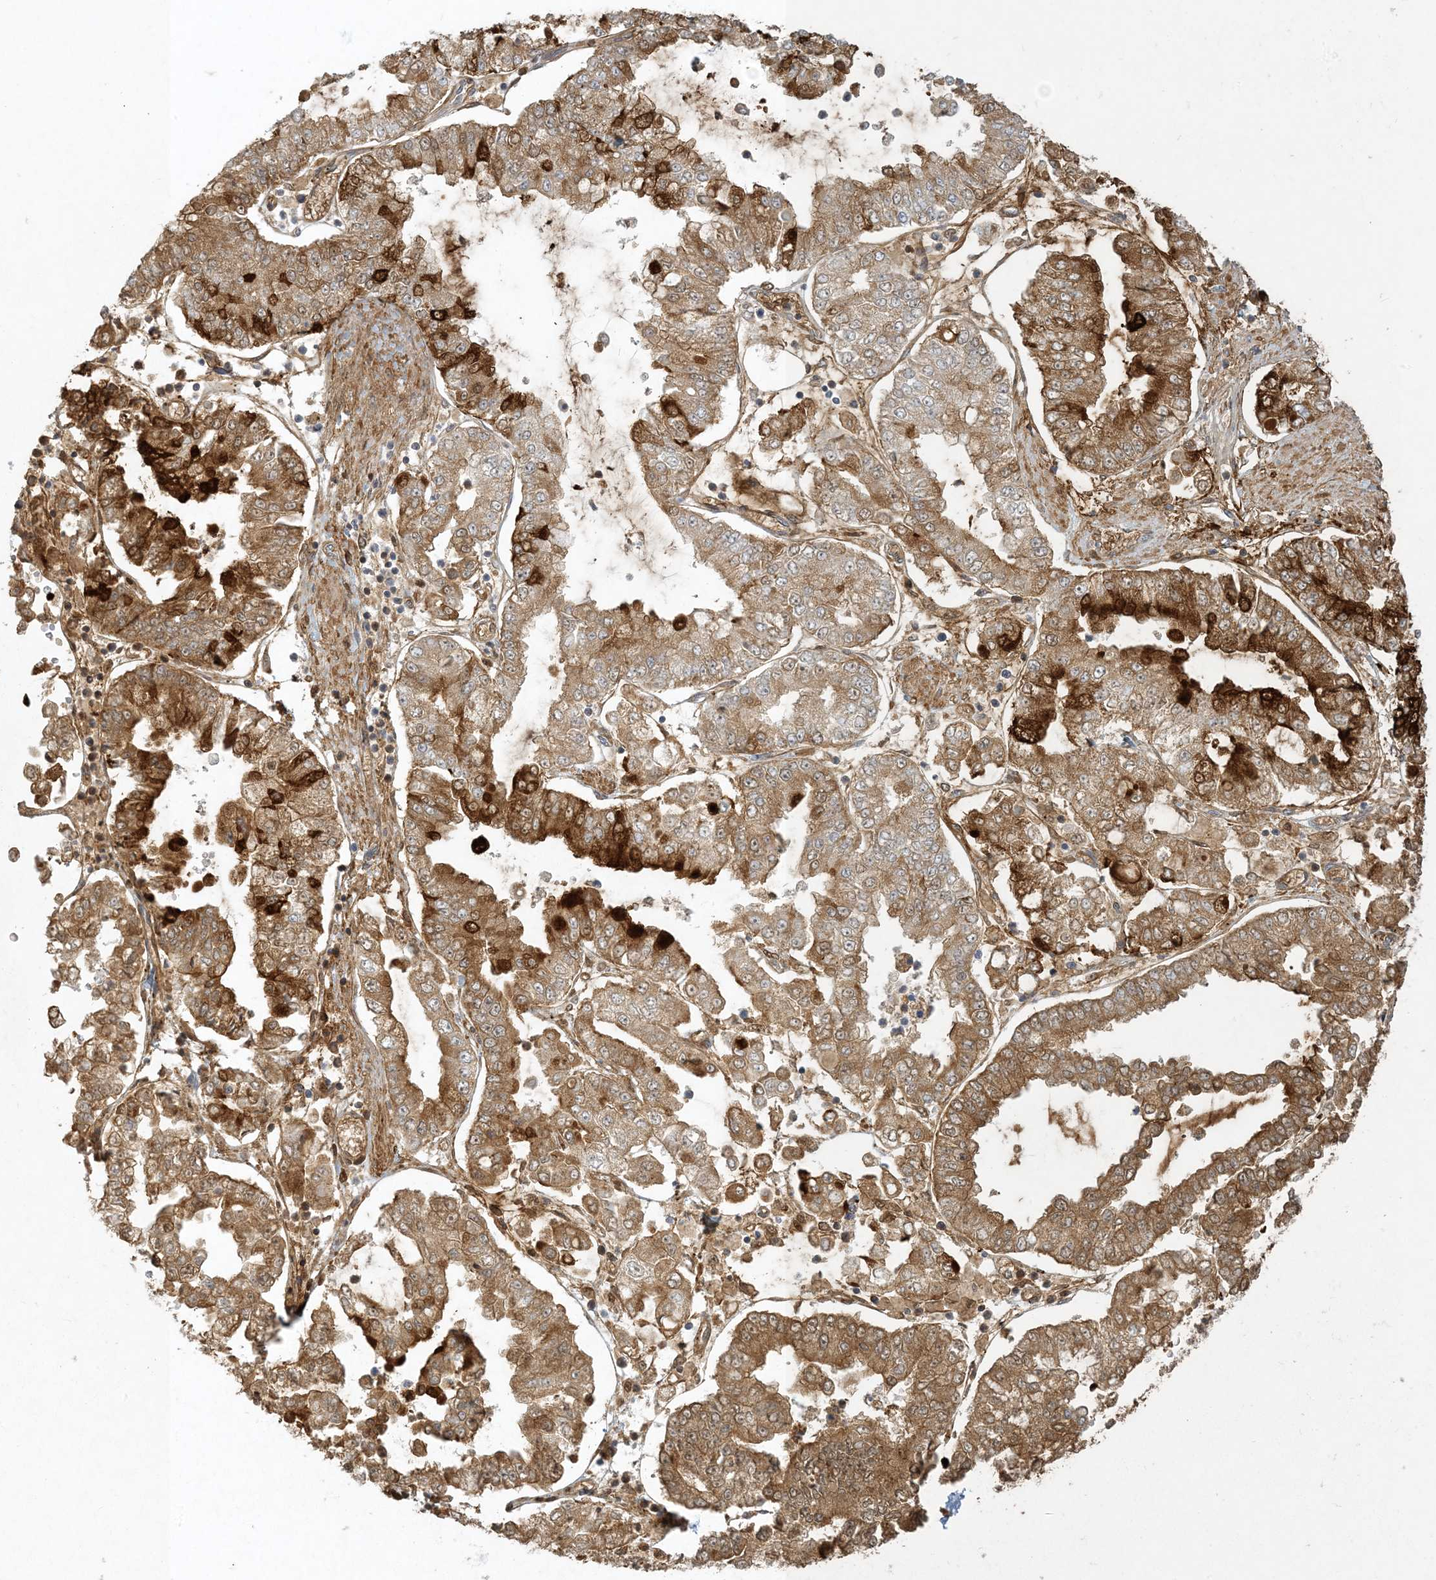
{"staining": {"intensity": "moderate", "quantity": ">75%", "location": "cytoplasmic/membranous"}, "tissue": "stomach cancer", "cell_type": "Tumor cells", "image_type": "cancer", "snomed": [{"axis": "morphology", "description": "Adenocarcinoma, NOS"}, {"axis": "topography", "description": "Stomach"}], "caption": "Protein positivity by IHC exhibits moderate cytoplasmic/membranous positivity in approximately >75% of tumor cells in stomach adenocarcinoma. (DAB (3,3'-diaminobenzidine) = brown stain, brightfield microscopy at high magnification).", "gene": "CTDNEP1", "patient": {"sex": "male", "age": 76}}